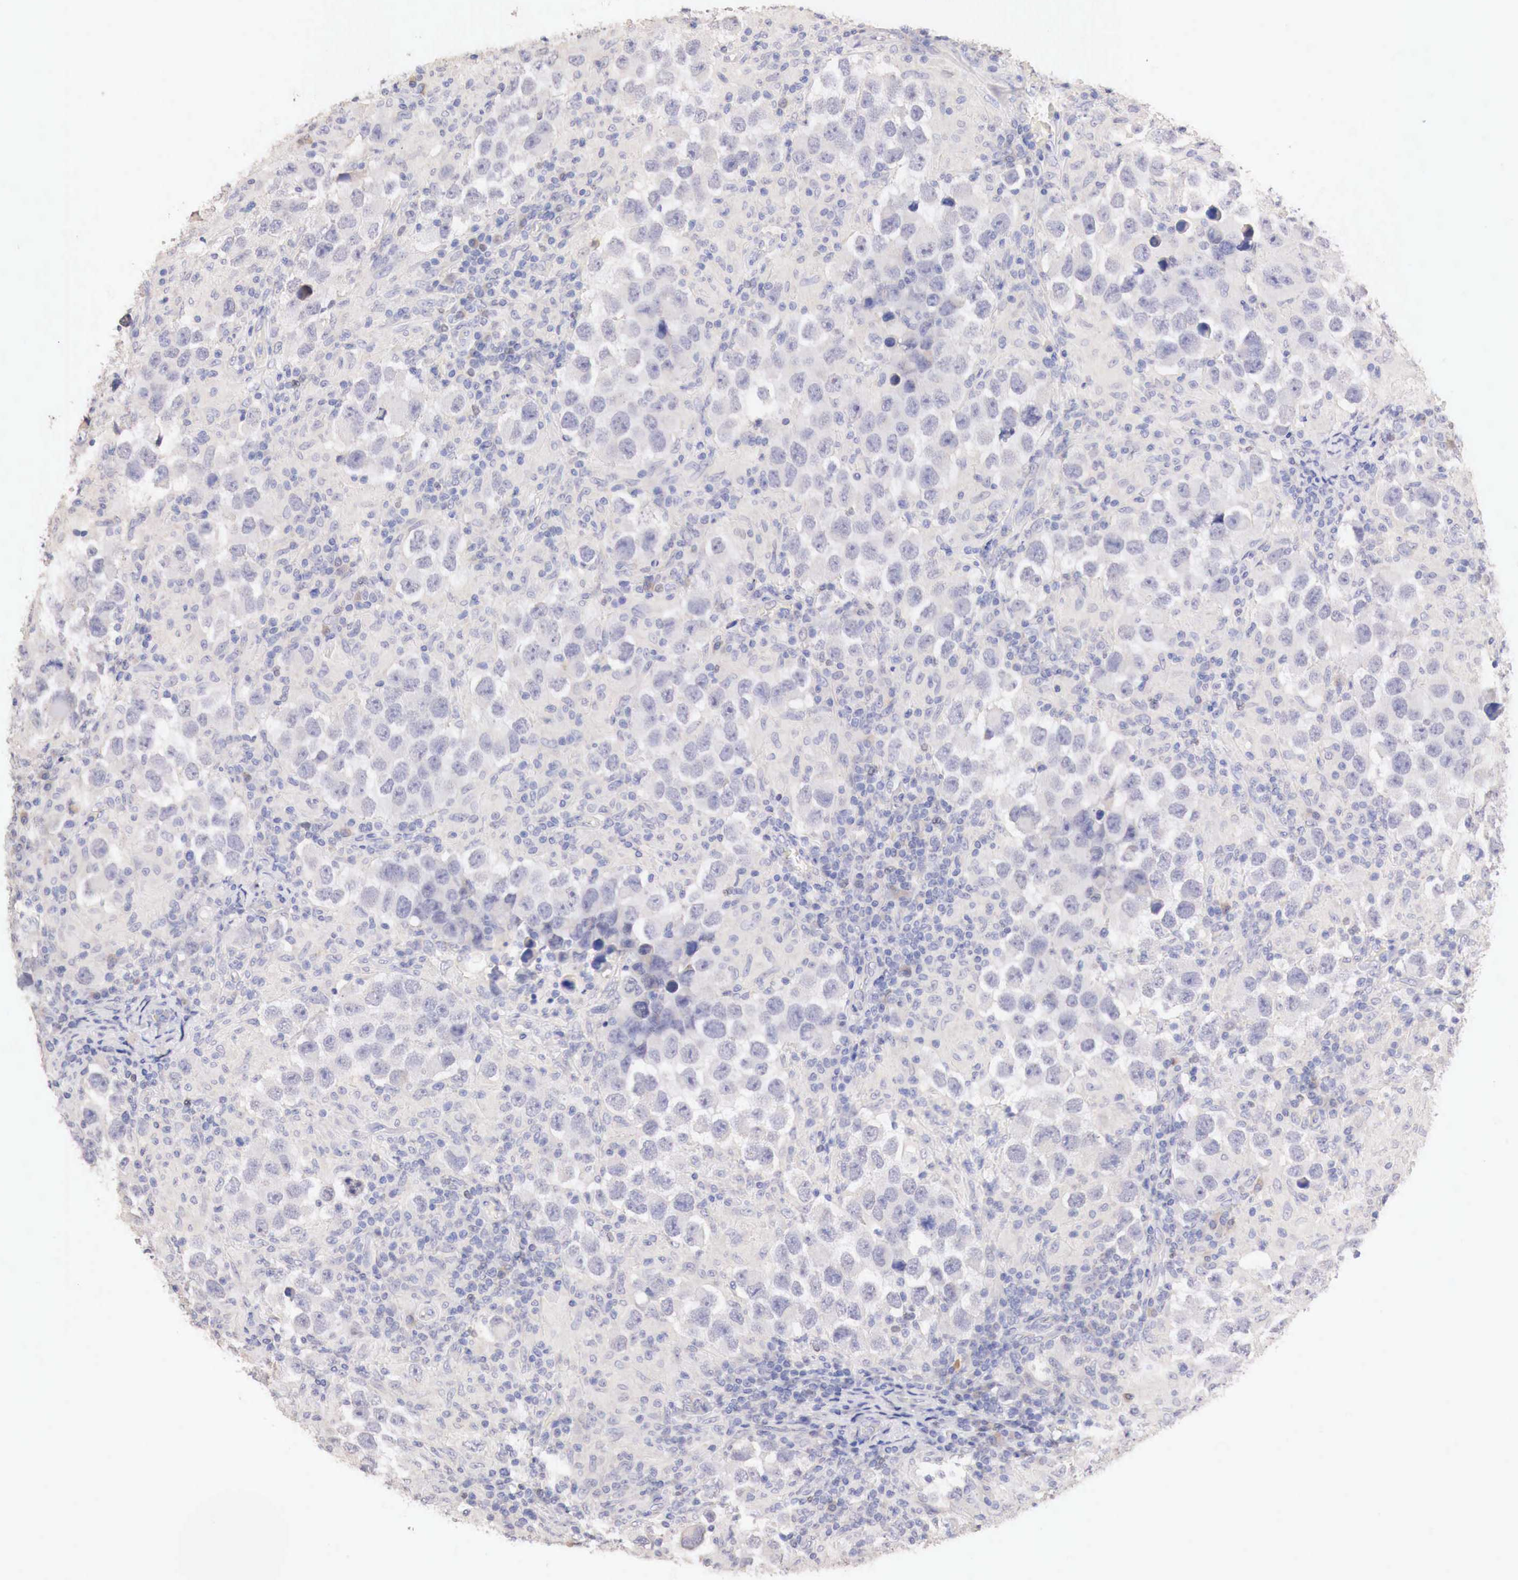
{"staining": {"intensity": "negative", "quantity": "none", "location": "none"}, "tissue": "testis cancer", "cell_type": "Tumor cells", "image_type": "cancer", "snomed": [{"axis": "morphology", "description": "Carcinoma, Embryonal, NOS"}, {"axis": "topography", "description": "Testis"}], "caption": "Immunohistochemical staining of embryonal carcinoma (testis) shows no significant staining in tumor cells.", "gene": "GATA1", "patient": {"sex": "male", "age": 21}}